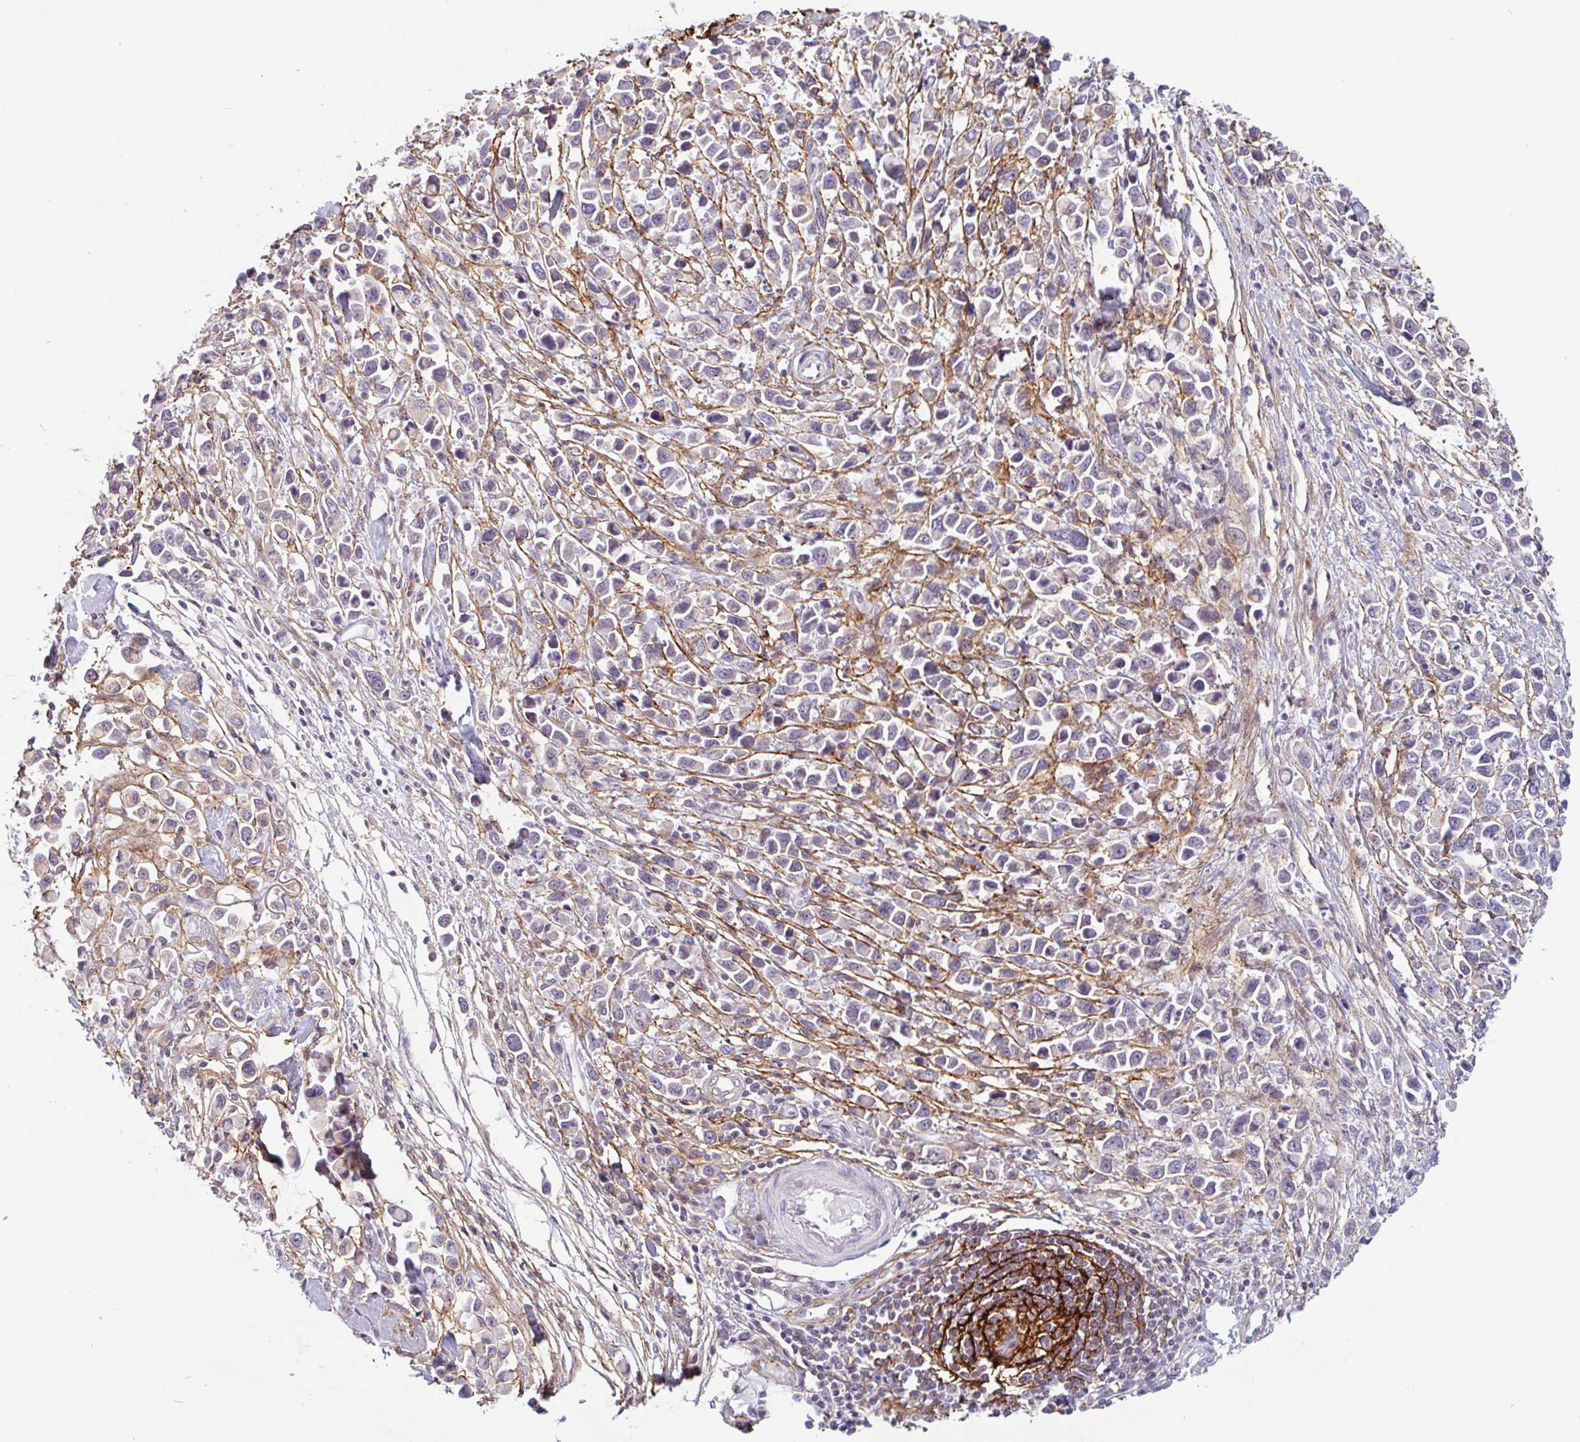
{"staining": {"intensity": "negative", "quantity": "none", "location": "none"}, "tissue": "stomach cancer", "cell_type": "Tumor cells", "image_type": "cancer", "snomed": [{"axis": "morphology", "description": "Adenocarcinoma, NOS"}, {"axis": "topography", "description": "Stomach"}], "caption": "Immunohistochemistry histopathology image of neoplastic tissue: human stomach adenocarcinoma stained with DAB shows no significant protein expression in tumor cells. (DAB immunohistochemistry (IHC), high magnification).", "gene": "TMEM119", "patient": {"sex": "female", "age": 81}}